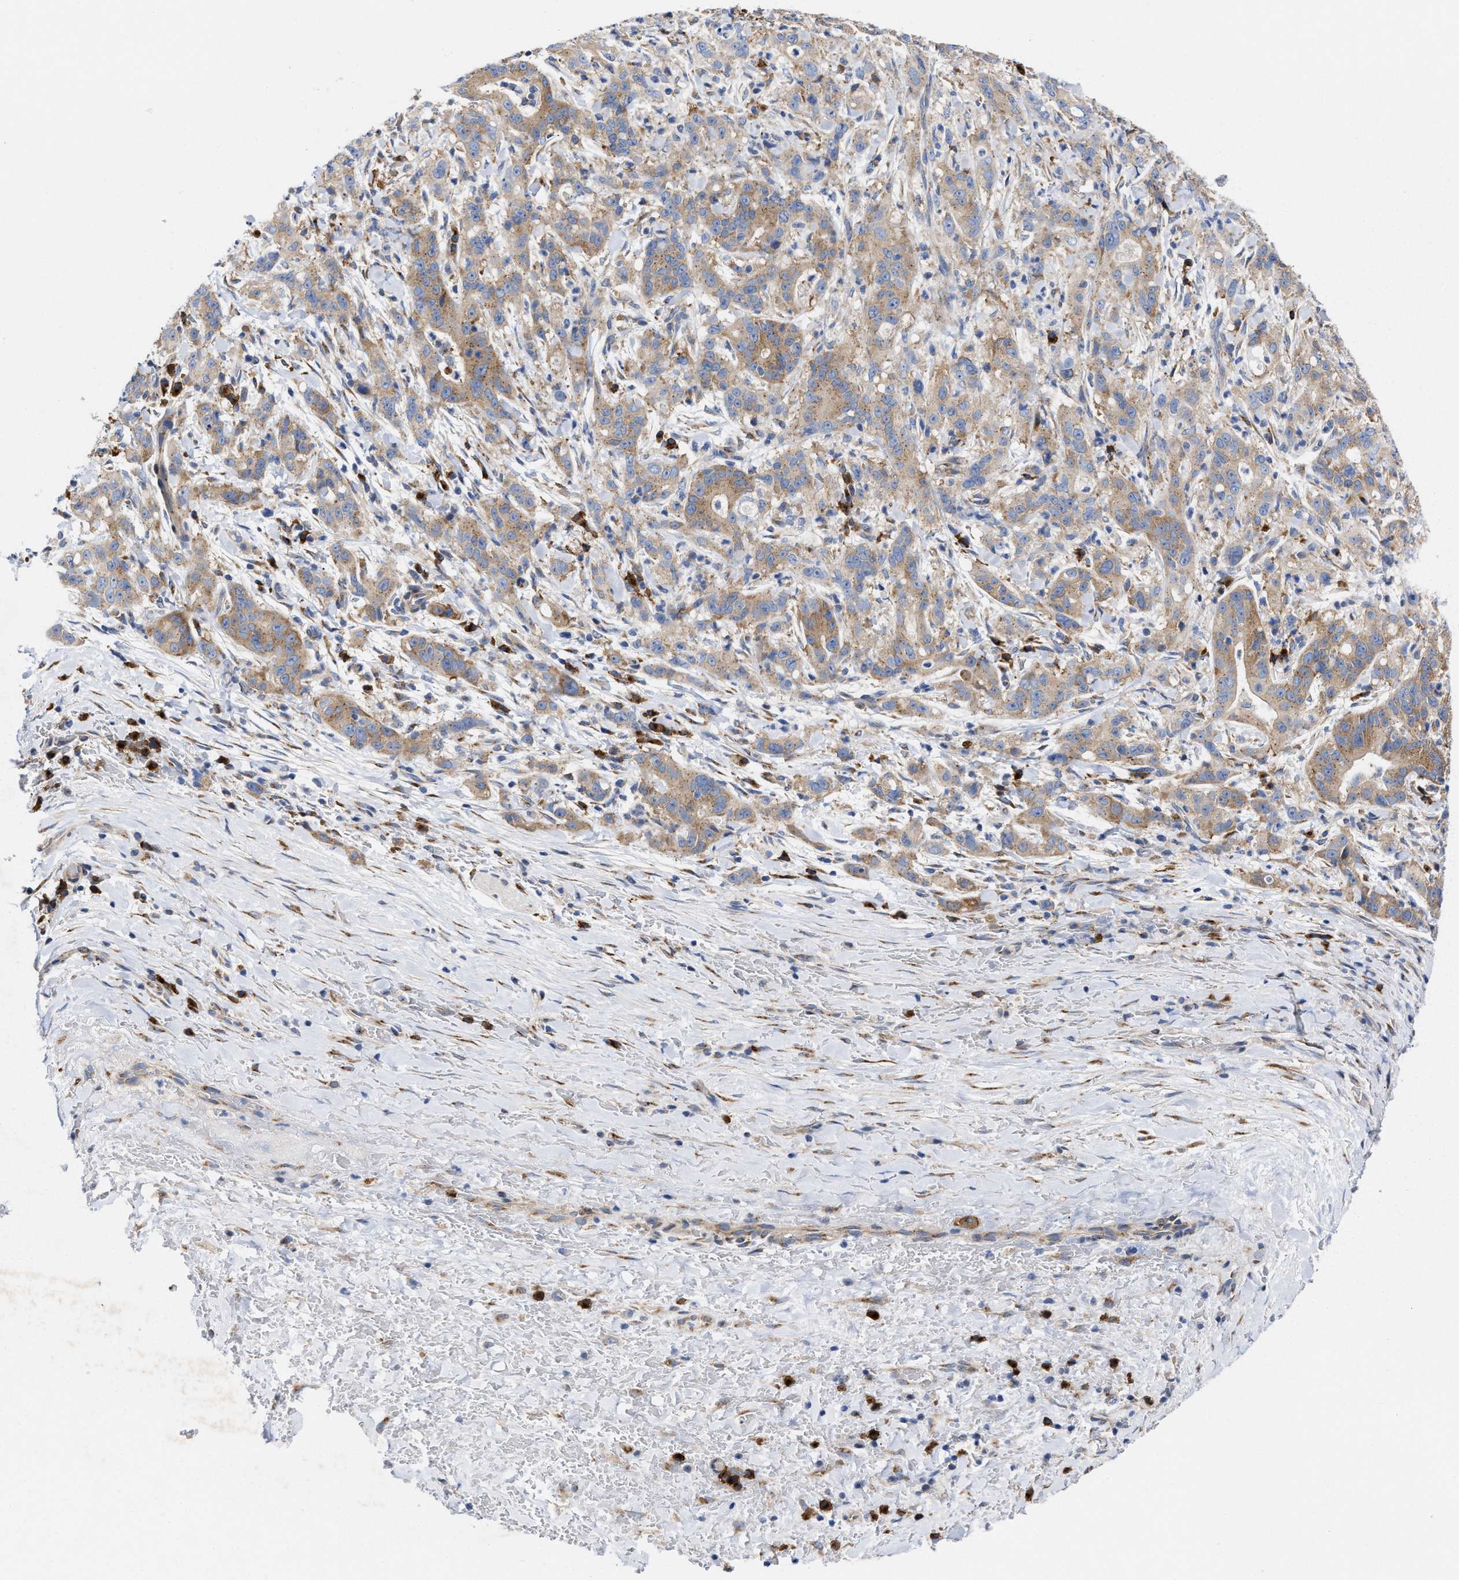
{"staining": {"intensity": "moderate", "quantity": ">75%", "location": "cytoplasmic/membranous"}, "tissue": "liver cancer", "cell_type": "Tumor cells", "image_type": "cancer", "snomed": [{"axis": "morphology", "description": "Cholangiocarcinoma"}, {"axis": "topography", "description": "Liver"}], "caption": "Human liver cancer (cholangiocarcinoma) stained for a protein (brown) demonstrates moderate cytoplasmic/membranous positive expression in about >75% of tumor cells.", "gene": "PPP1R15A", "patient": {"sex": "female", "age": 38}}